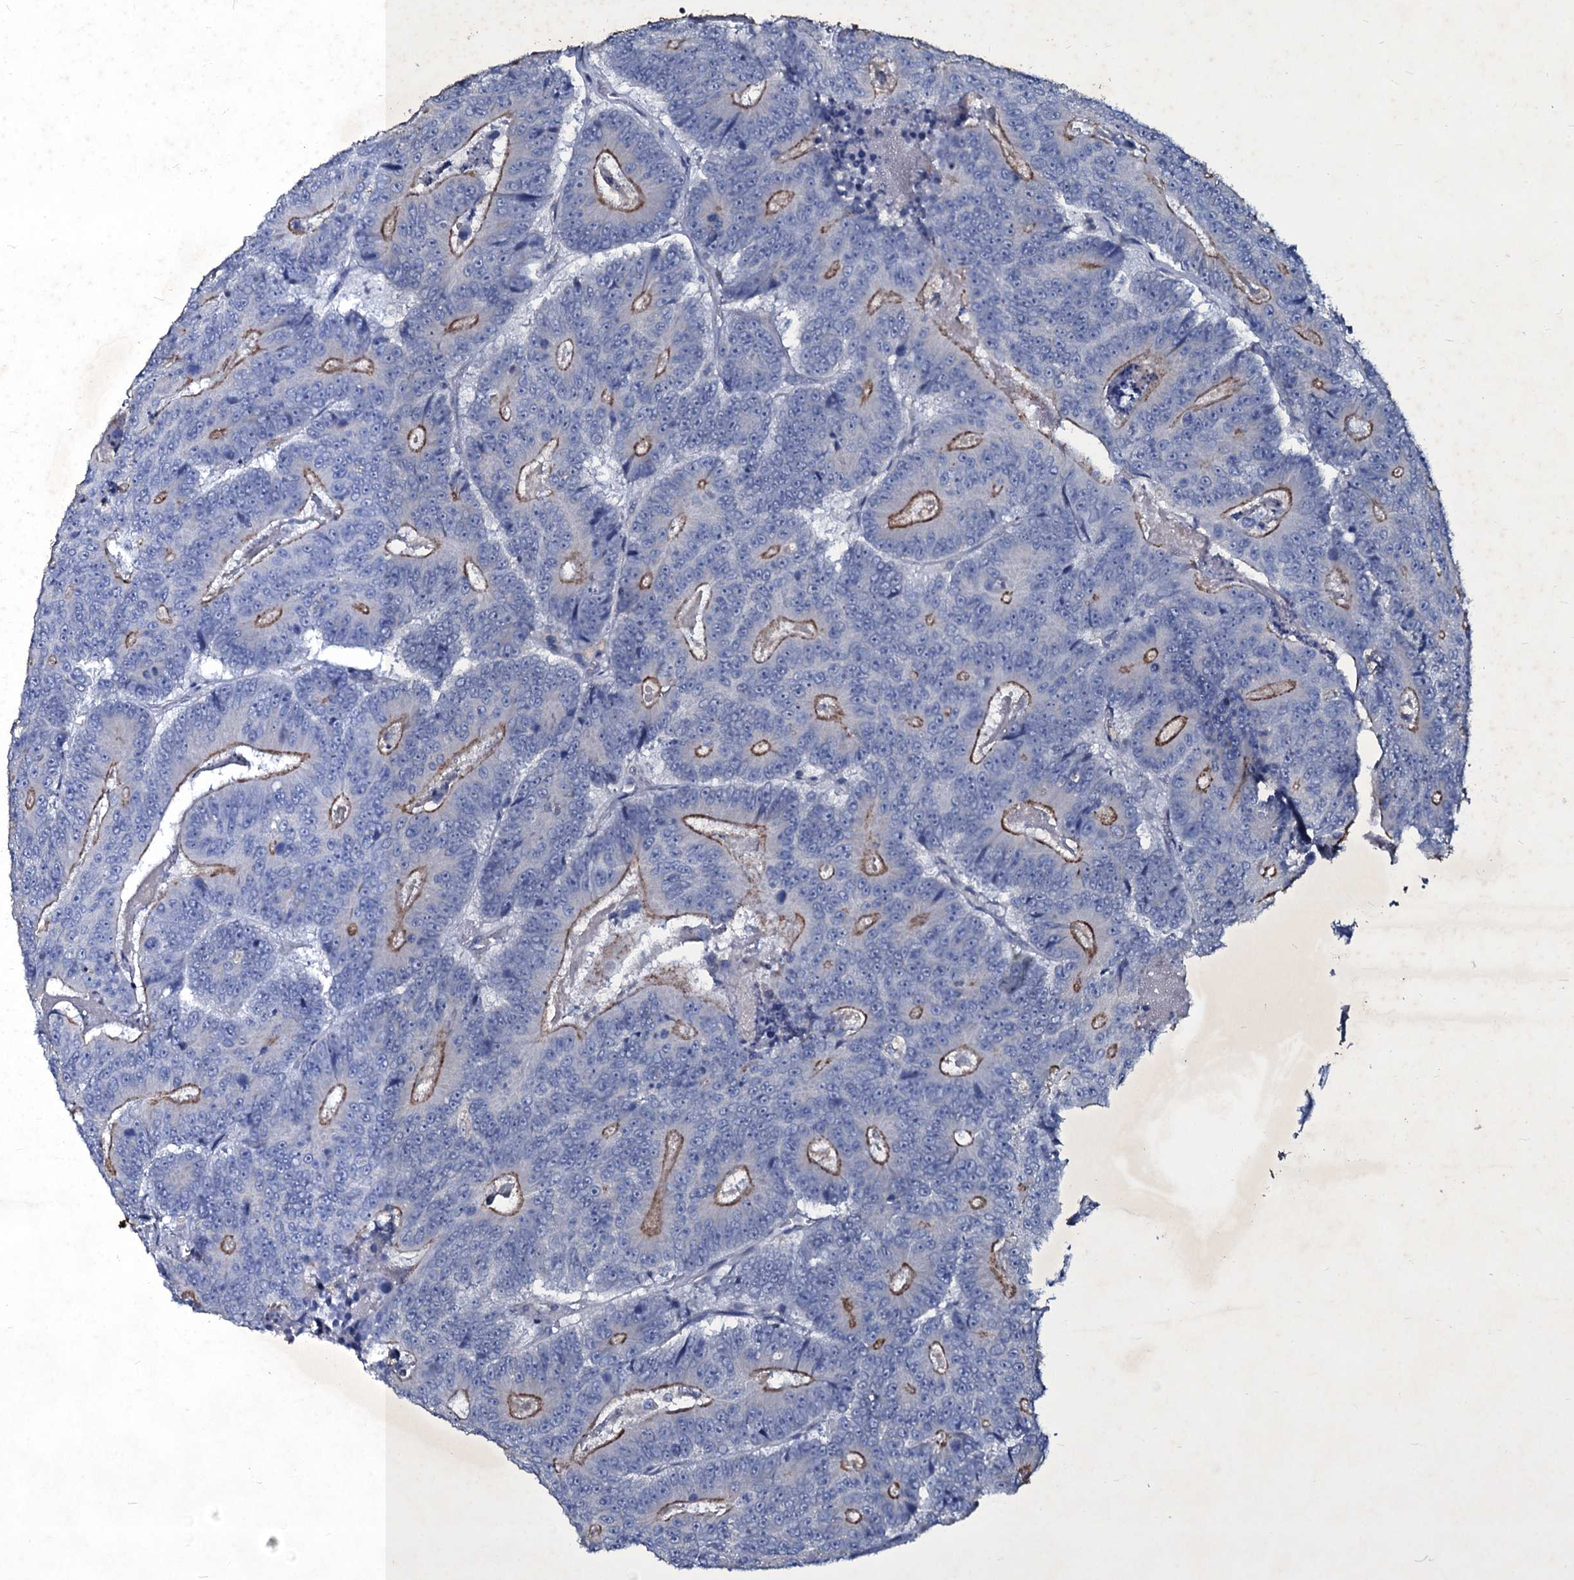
{"staining": {"intensity": "moderate", "quantity": "25%-75%", "location": "cytoplasmic/membranous"}, "tissue": "colorectal cancer", "cell_type": "Tumor cells", "image_type": "cancer", "snomed": [{"axis": "morphology", "description": "Adenocarcinoma, NOS"}, {"axis": "topography", "description": "Colon"}], "caption": "Immunohistochemical staining of human colorectal cancer demonstrates medium levels of moderate cytoplasmic/membranous expression in approximately 25%-75% of tumor cells.", "gene": "SELENOT", "patient": {"sex": "male", "age": 83}}